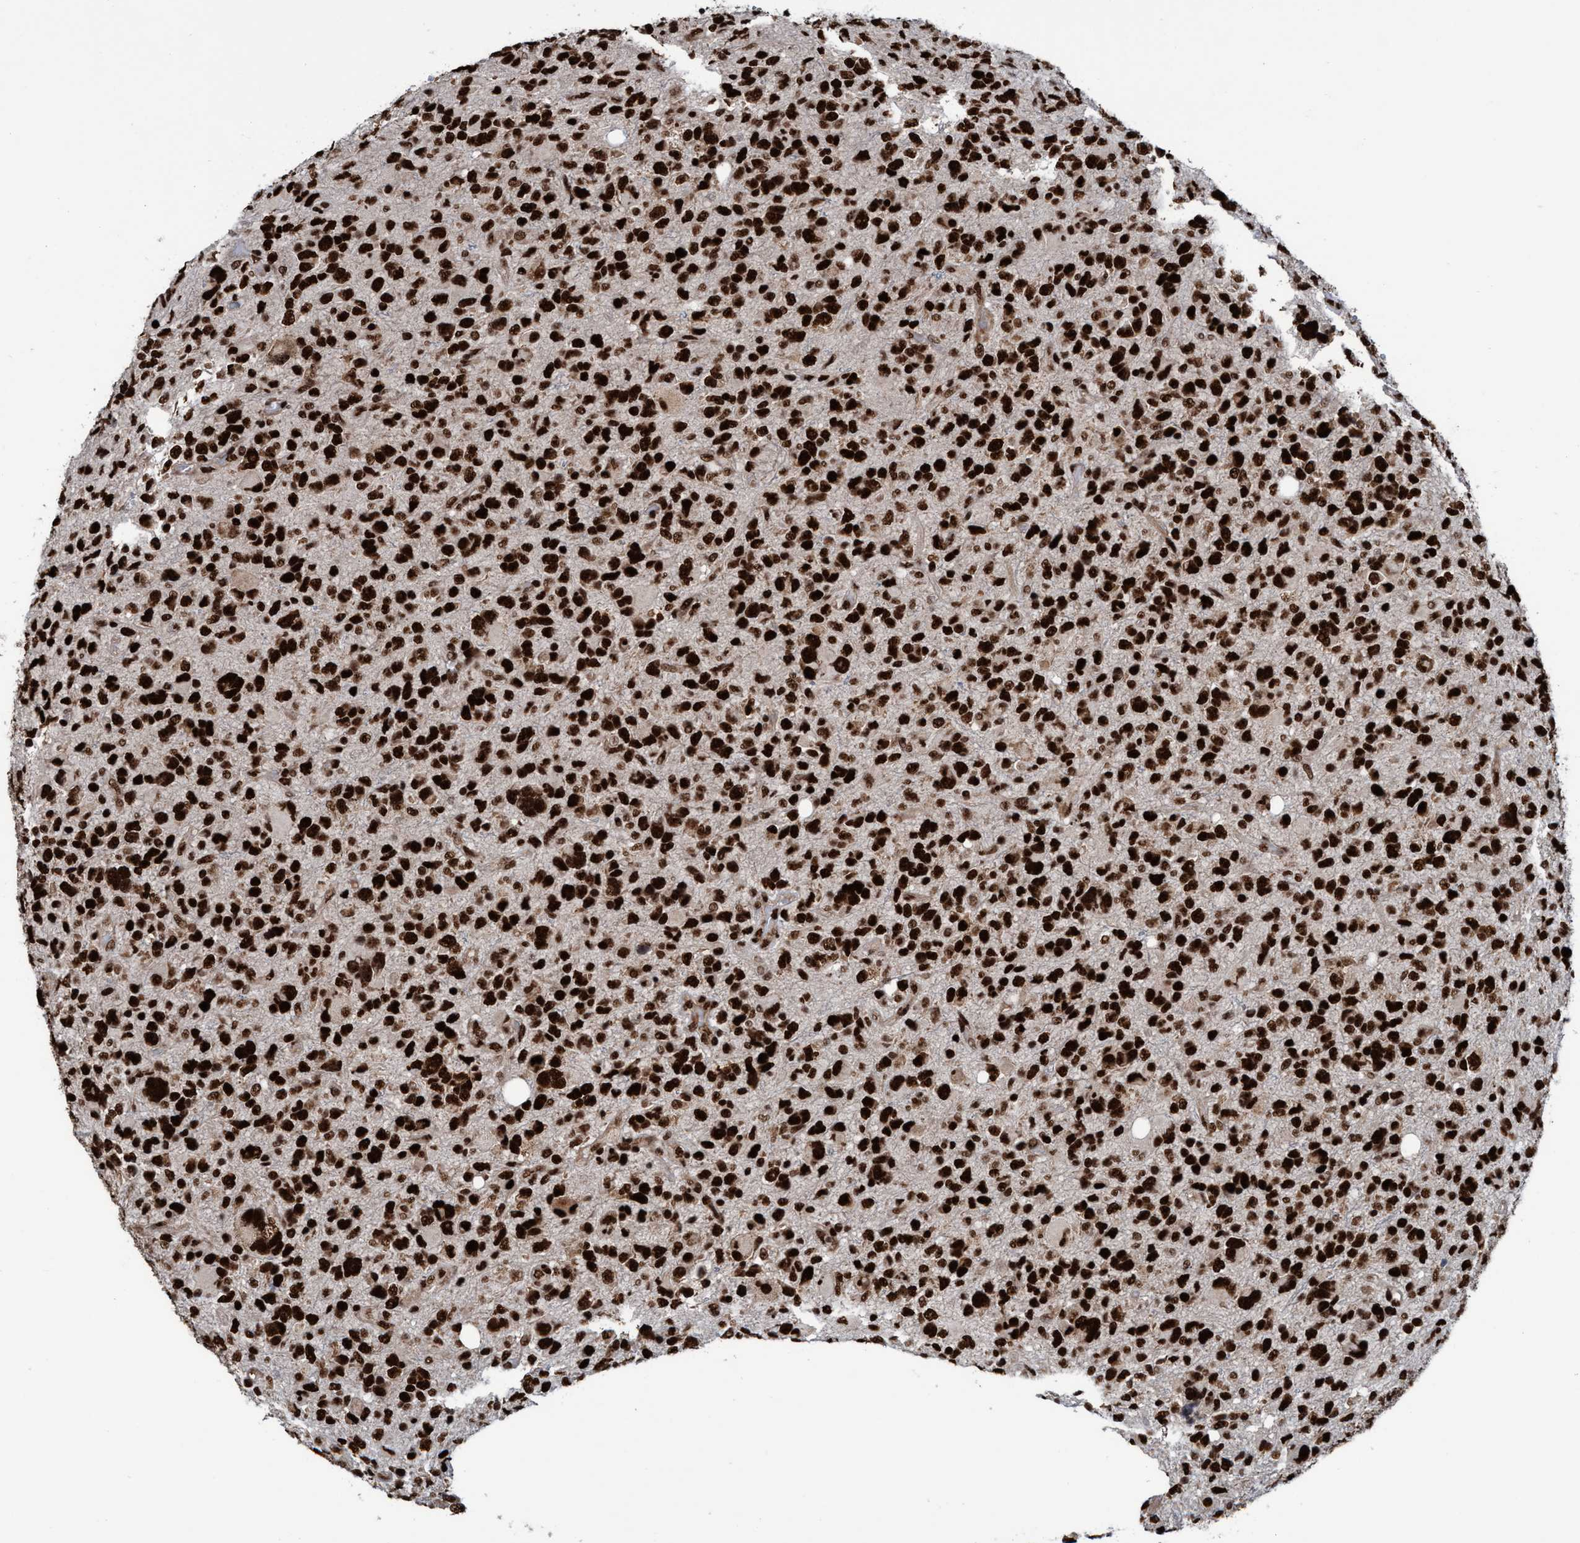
{"staining": {"intensity": "strong", "quantity": ">75%", "location": "nuclear"}, "tissue": "glioma", "cell_type": "Tumor cells", "image_type": "cancer", "snomed": [{"axis": "morphology", "description": "Glioma, malignant, High grade"}, {"axis": "topography", "description": "Brain"}], "caption": "Brown immunohistochemical staining in malignant glioma (high-grade) demonstrates strong nuclear expression in about >75% of tumor cells.", "gene": "TOPBP1", "patient": {"sex": "male", "age": 48}}